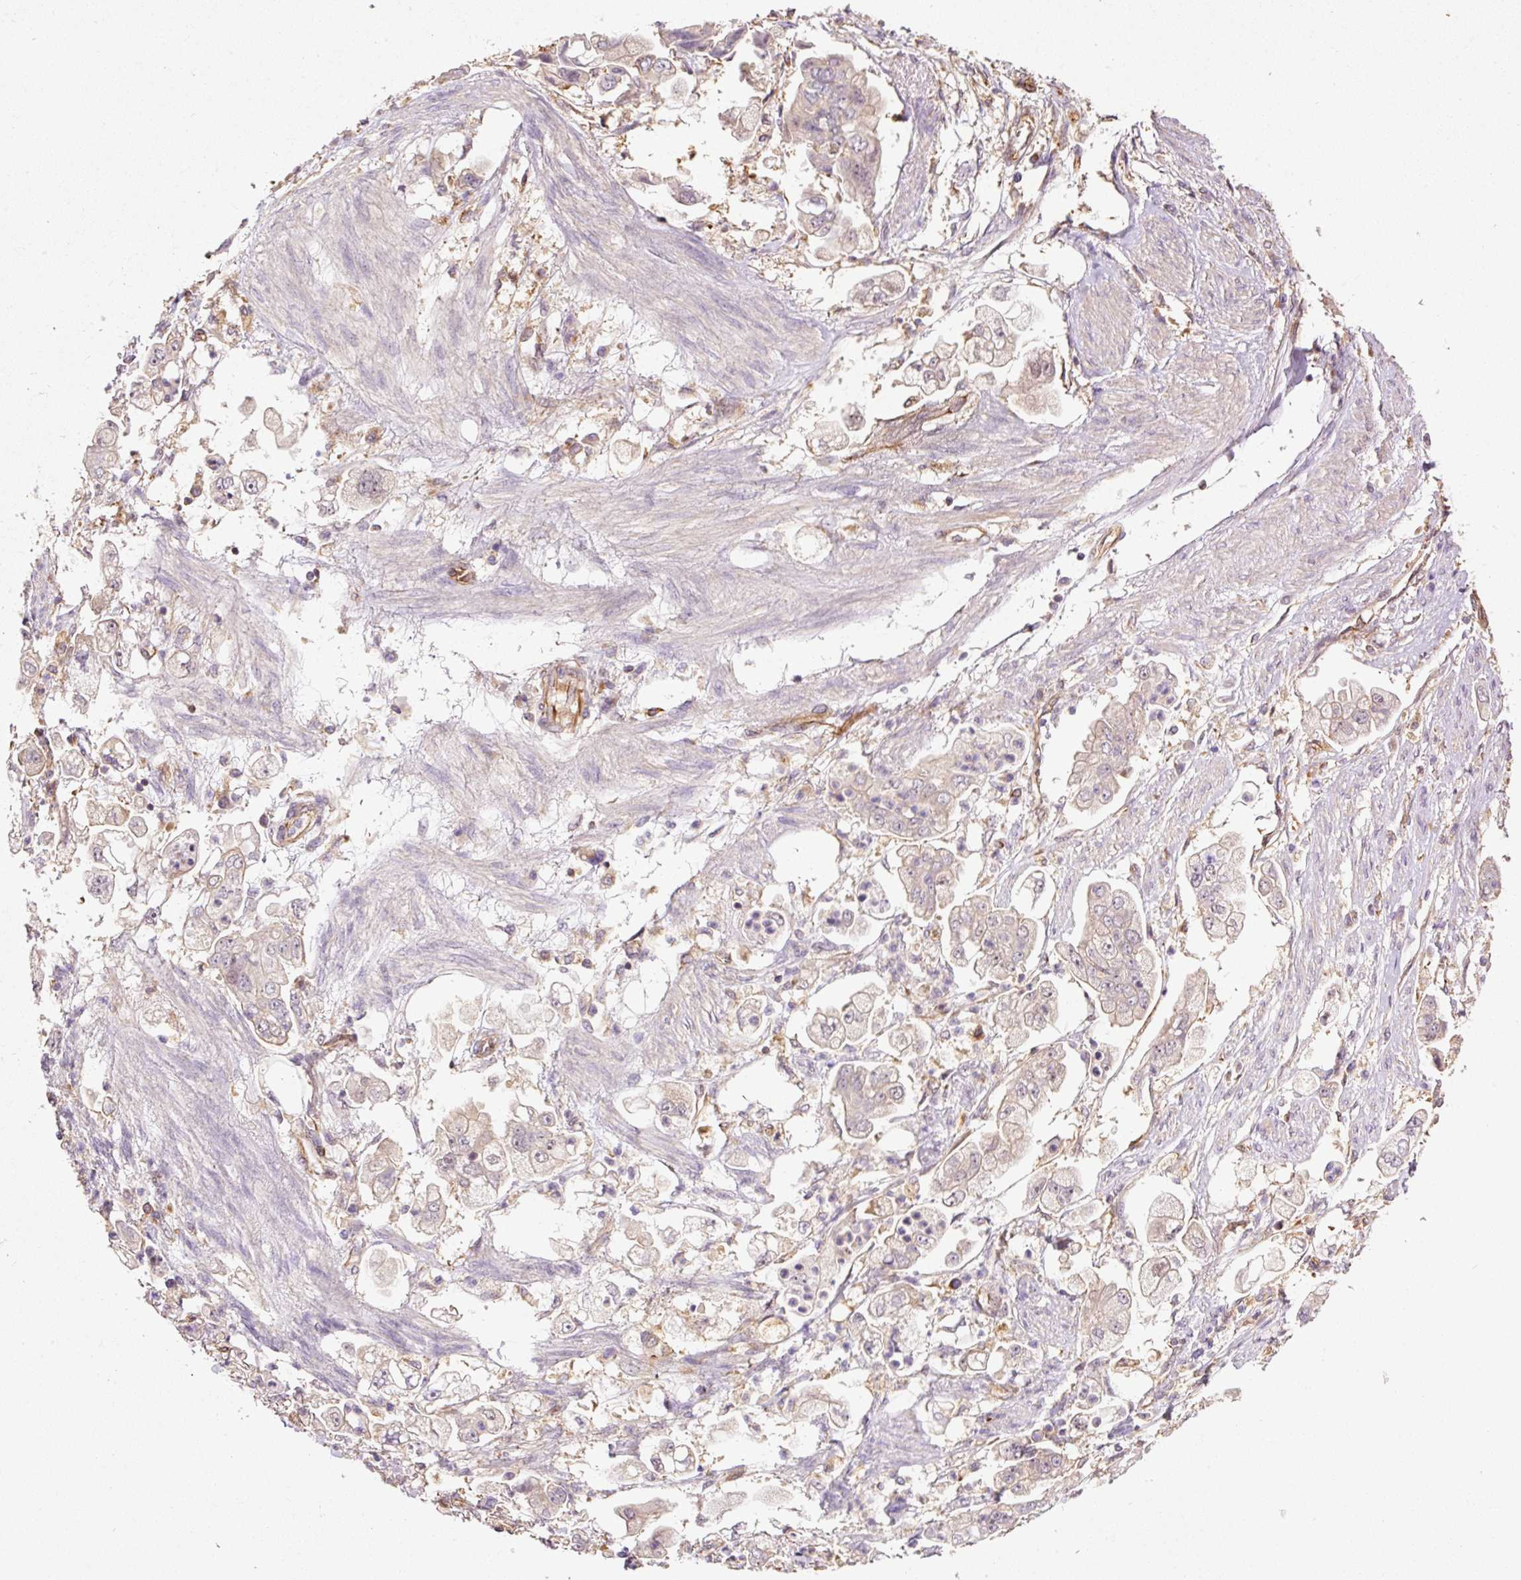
{"staining": {"intensity": "negative", "quantity": "none", "location": "none"}, "tissue": "stomach cancer", "cell_type": "Tumor cells", "image_type": "cancer", "snomed": [{"axis": "morphology", "description": "Adenocarcinoma, NOS"}, {"axis": "topography", "description": "Stomach"}], "caption": "Stomach cancer was stained to show a protein in brown. There is no significant staining in tumor cells. Brightfield microscopy of immunohistochemistry (IHC) stained with DAB (brown) and hematoxylin (blue), captured at high magnification.", "gene": "PCK2", "patient": {"sex": "male", "age": 62}}